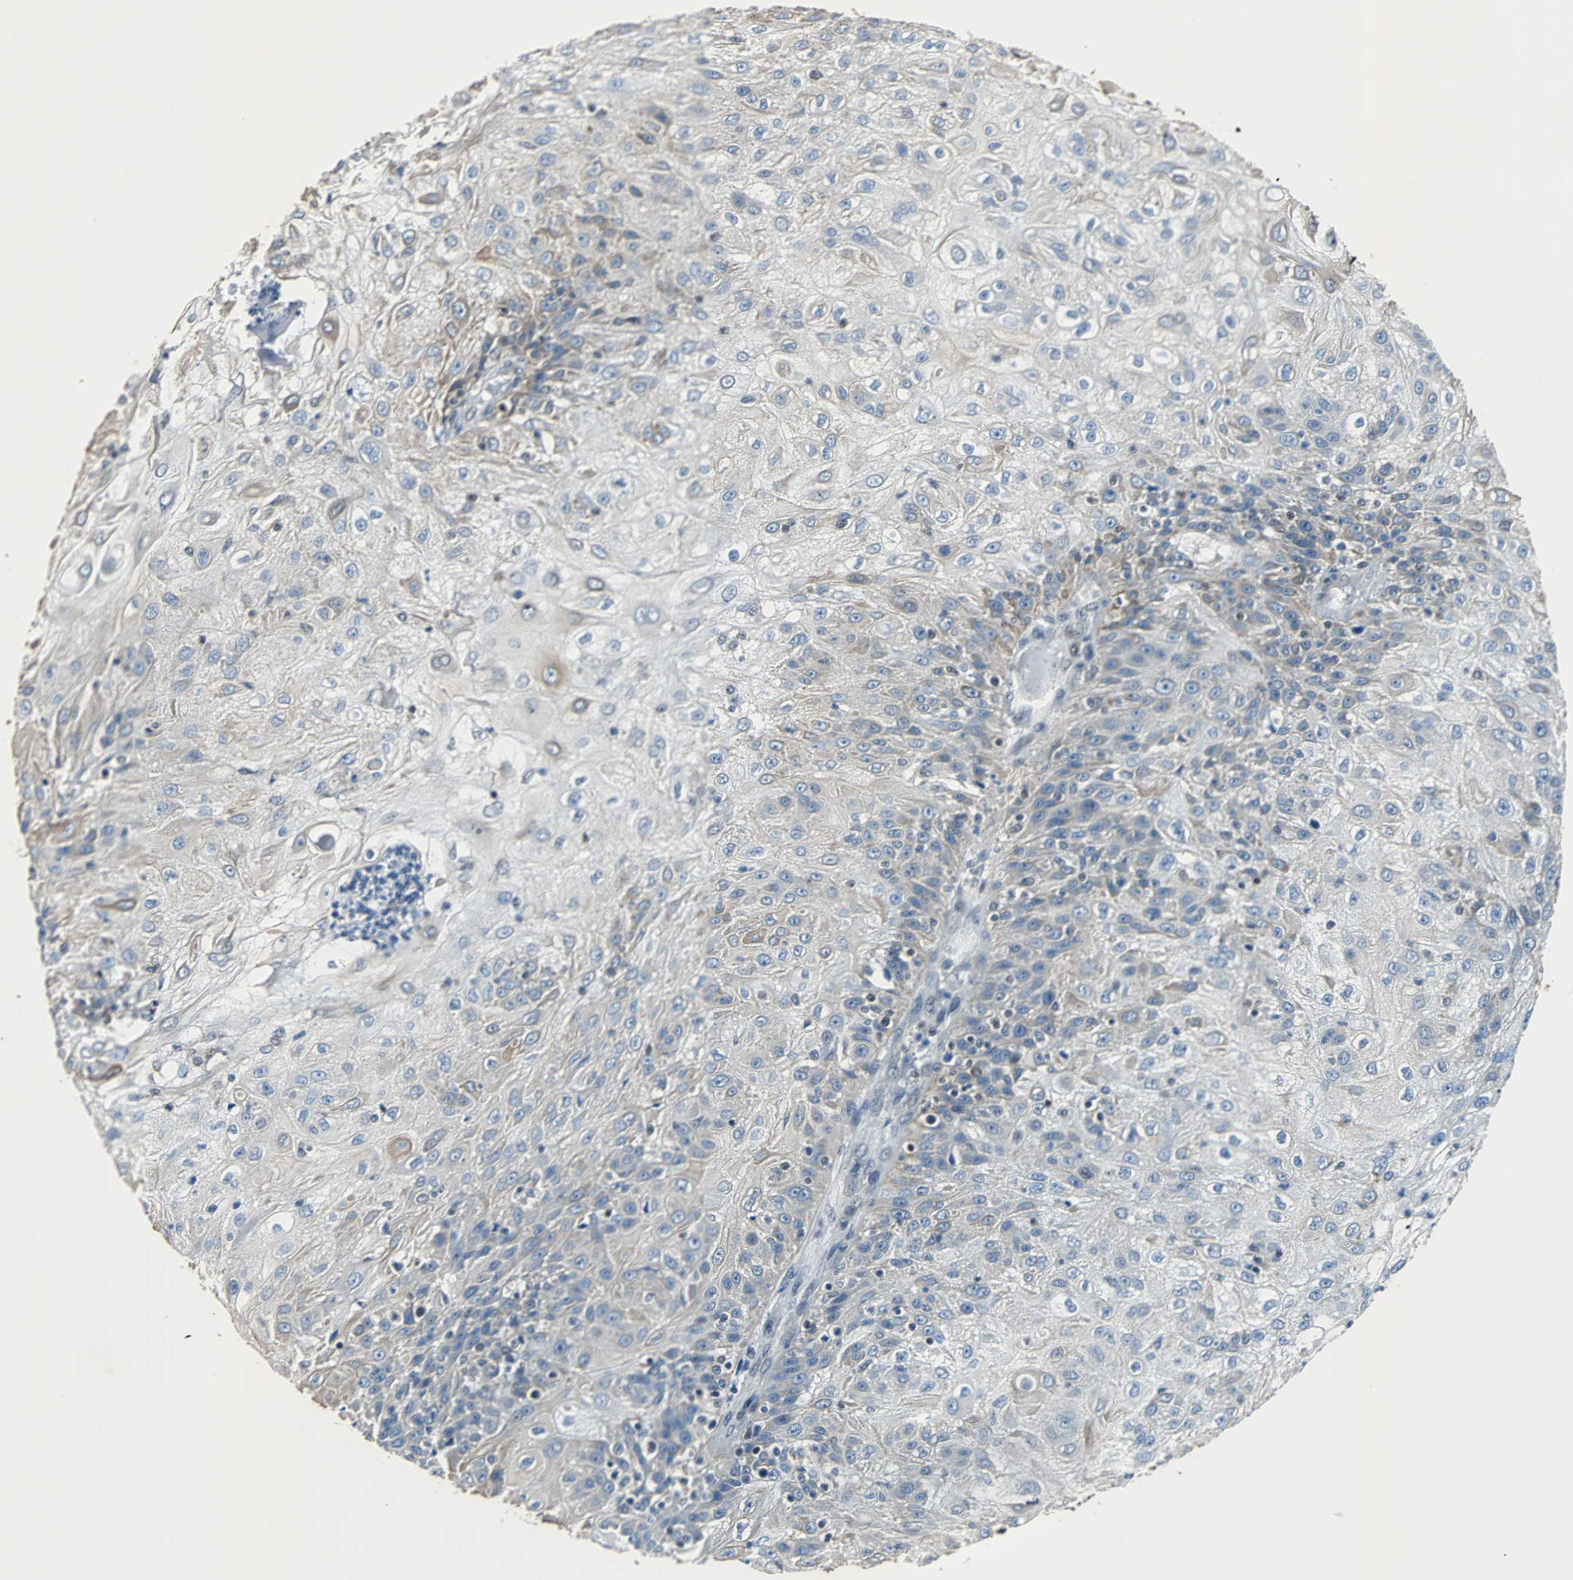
{"staining": {"intensity": "weak", "quantity": "<25%", "location": "cytoplasmic/membranous"}, "tissue": "skin cancer", "cell_type": "Tumor cells", "image_type": "cancer", "snomed": [{"axis": "morphology", "description": "Normal tissue, NOS"}, {"axis": "morphology", "description": "Squamous cell carcinoma, NOS"}, {"axis": "topography", "description": "Skin"}], "caption": "The IHC image has no significant staining in tumor cells of squamous cell carcinoma (skin) tissue. (Stains: DAB immunohistochemistry (IHC) with hematoxylin counter stain, Microscopy: brightfield microscopy at high magnification).", "gene": "USP28", "patient": {"sex": "female", "age": 83}}